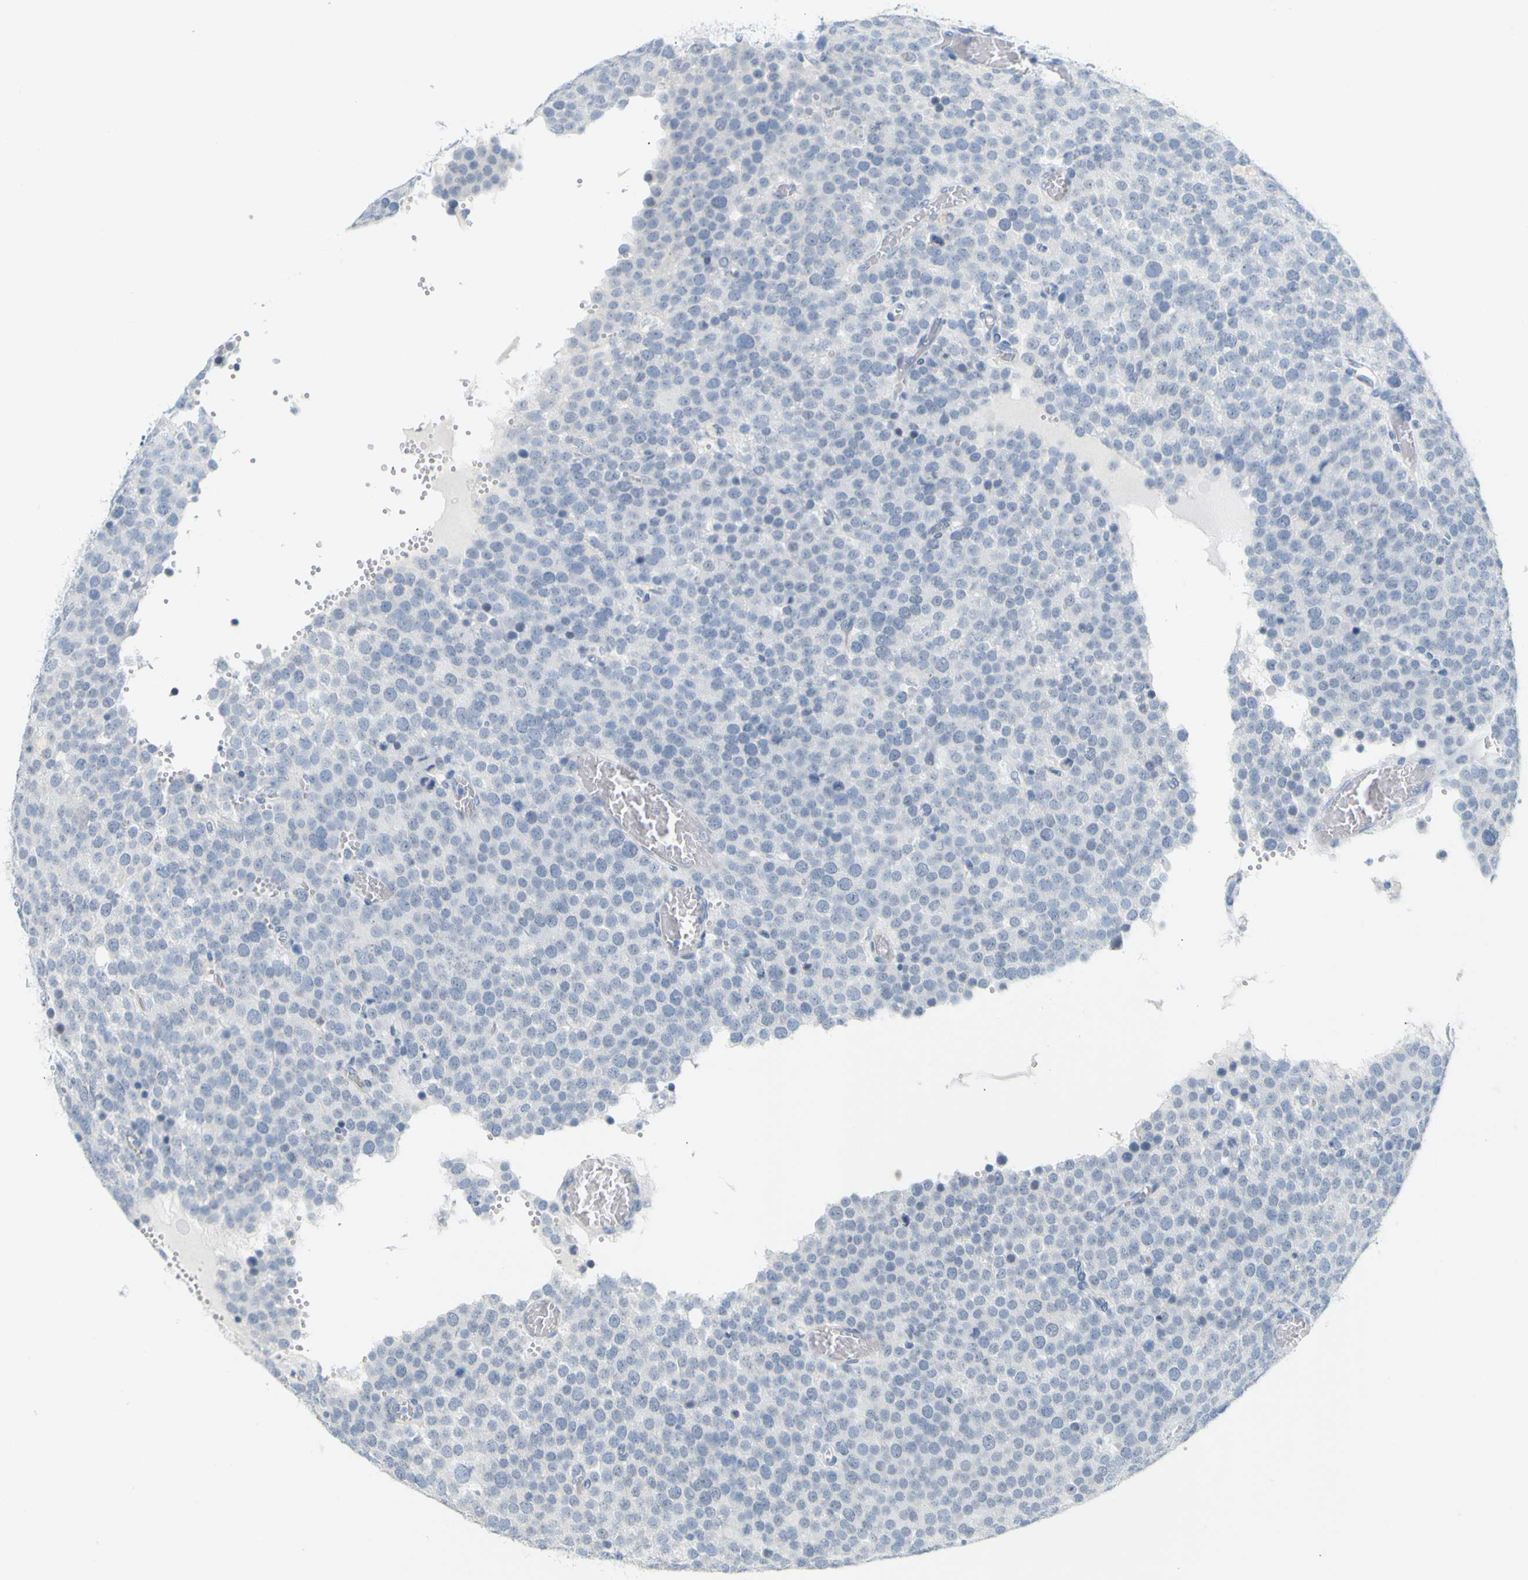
{"staining": {"intensity": "negative", "quantity": "none", "location": "none"}, "tissue": "testis cancer", "cell_type": "Tumor cells", "image_type": "cancer", "snomed": [{"axis": "morphology", "description": "Normal tissue, NOS"}, {"axis": "morphology", "description": "Seminoma, NOS"}, {"axis": "topography", "description": "Testis"}], "caption": "This is an immunohistochemistry micrograph of testis cancer (seminoma). There is no expression in tumor cells.", "gene": "OPN1SW", "patient": {"sex": "male", "age": 71}}